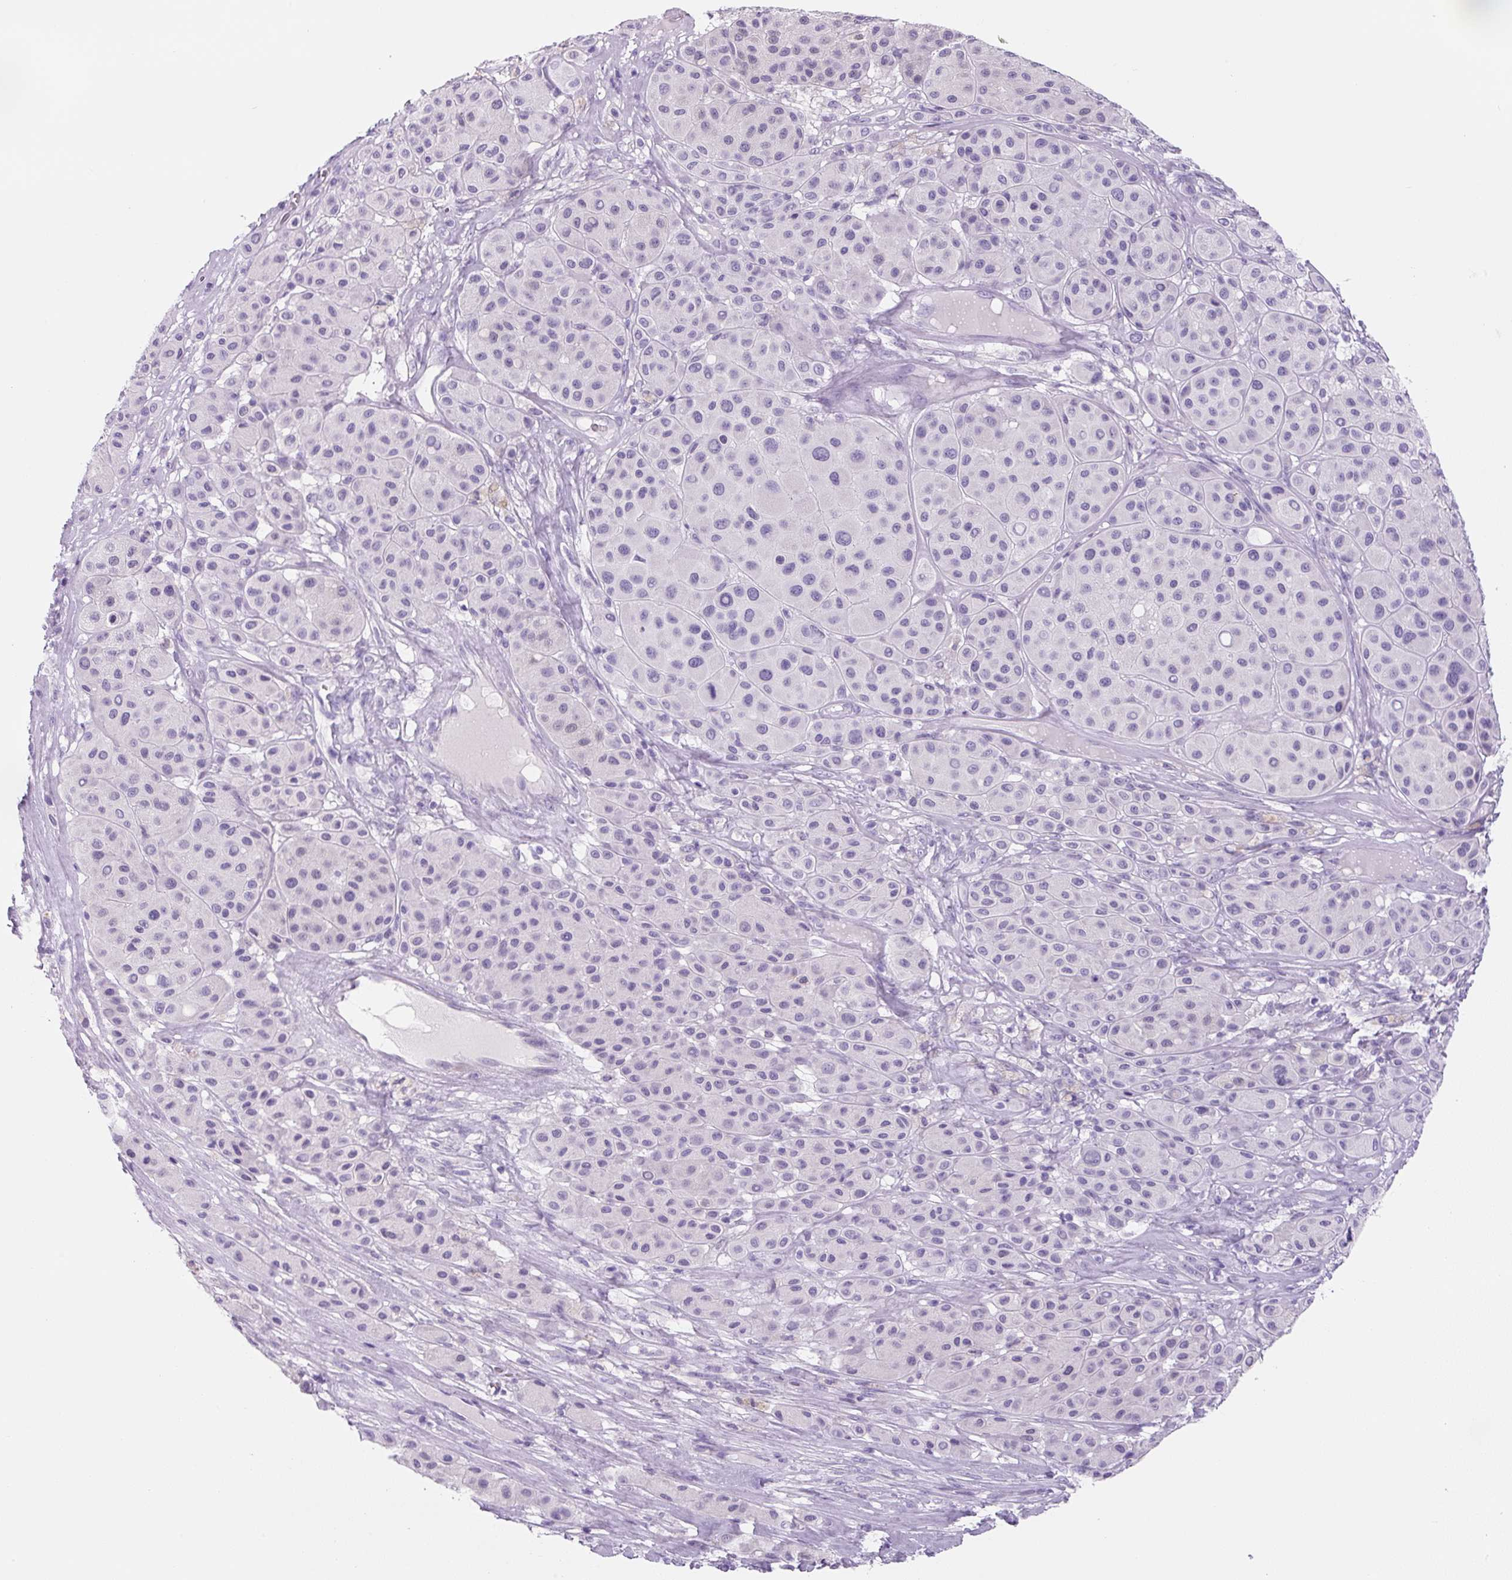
{"staining": {"intensity": "negative", "quantity": "none", "location": "none"}, "tissue": "melanoma", "cell_type": "Tumor cells", "image_type": "cancer", "snomed": [{"axis": "morphology", "description": "Malignant melanoma, Metastatic site"}, {"axis": "topography", "description": "Smooth muscle"}], "caption": "This is a image of immunohistochemistry staining of malignant melanoma (metastatic site), which shows no expression in tumor cells.", "gene": "YIF1B", "patient": {"sex": "male", "age": 41}}